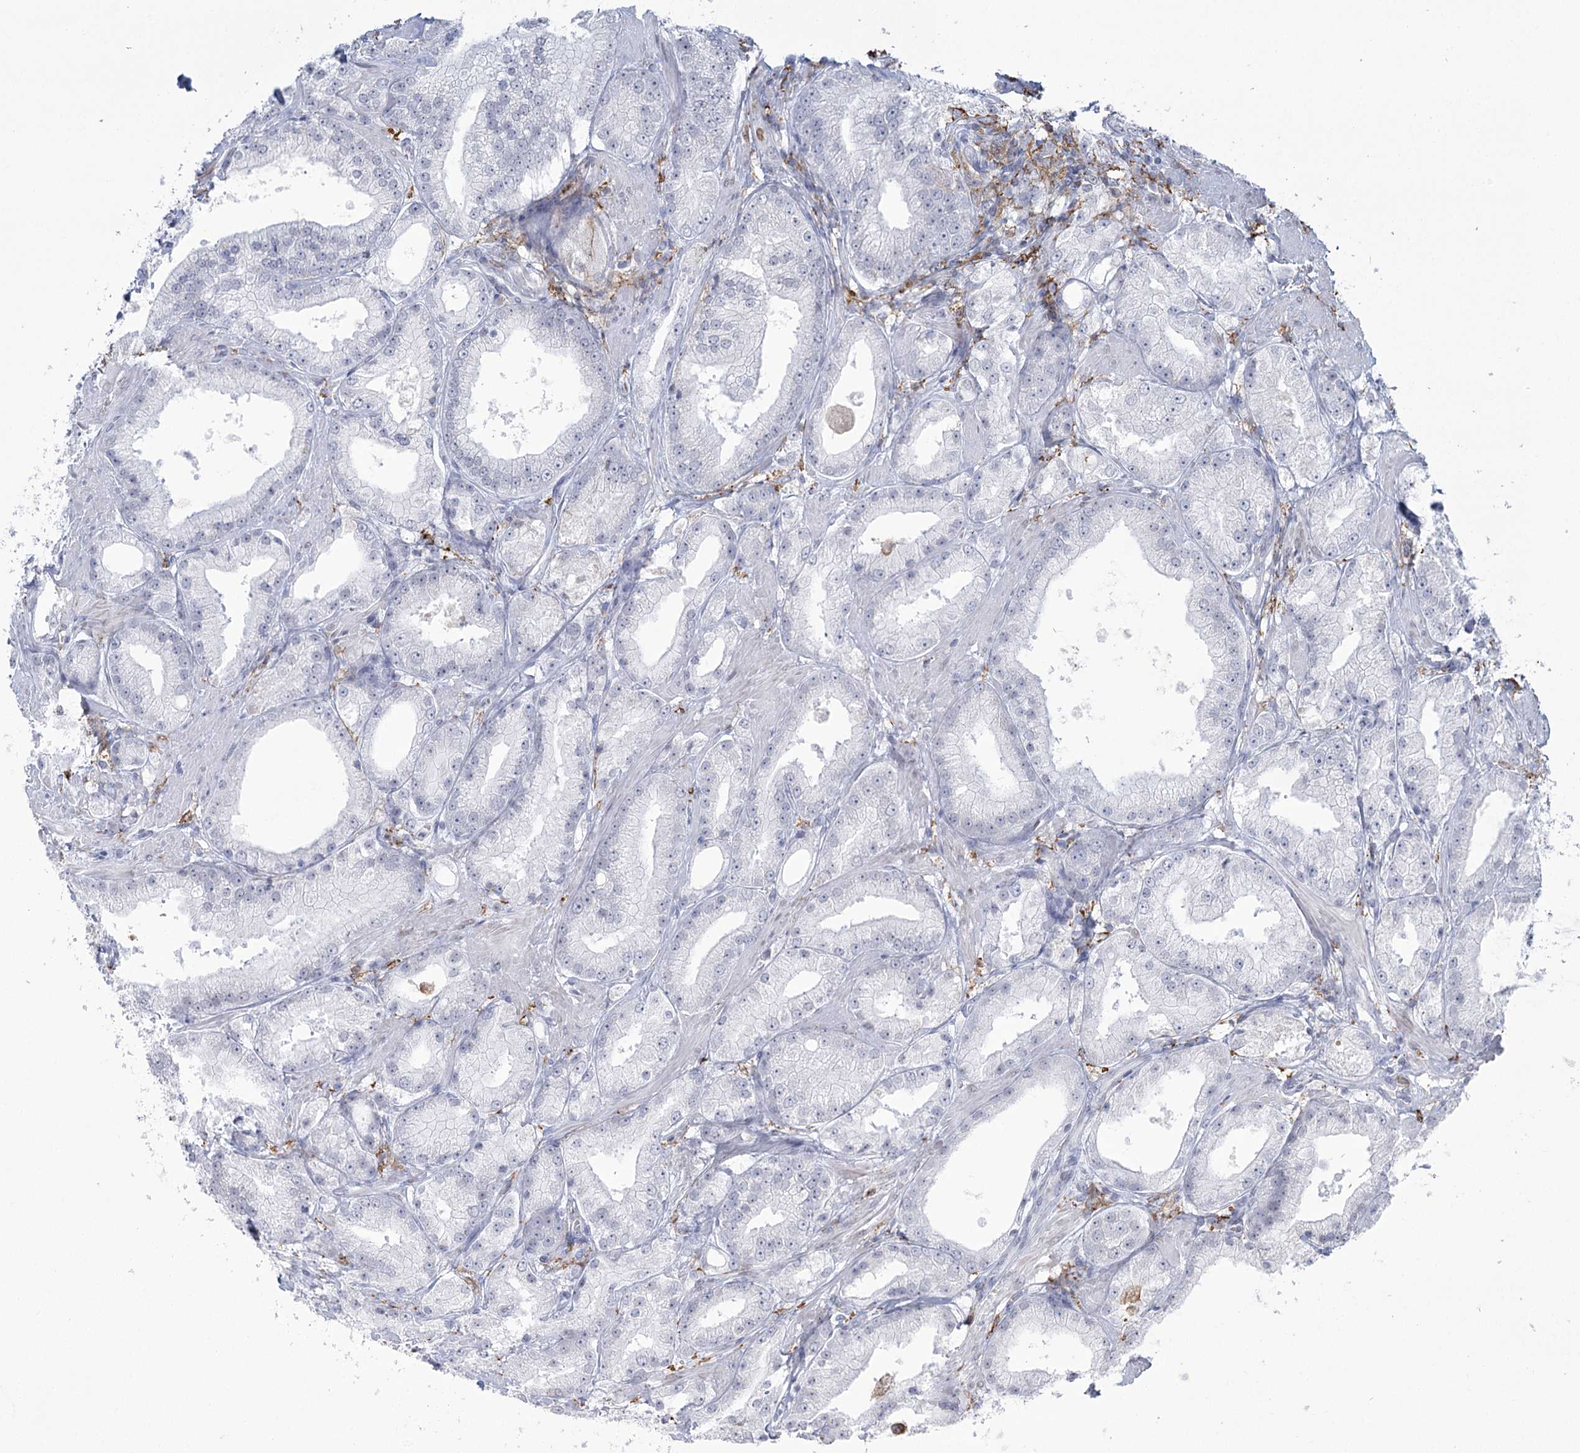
{"staining": {"intensity": "negative", "quantity": "none", "location": "none"}, "tissue": "prostate cancer", "cell_type": "Tumor cells", "image_type": "cancer", "snomed": [{"axis": "morphology", "description": "Adenocarcinoma, Low grade"}, {"axis": "topography", "description": "Prostate"}], "caption": "Tumor cells show no significant protein staining in prostate low-grade adenocarcinoma.", "gene": "C11orf1", "patient": {"sex": "male", "age": 67}}